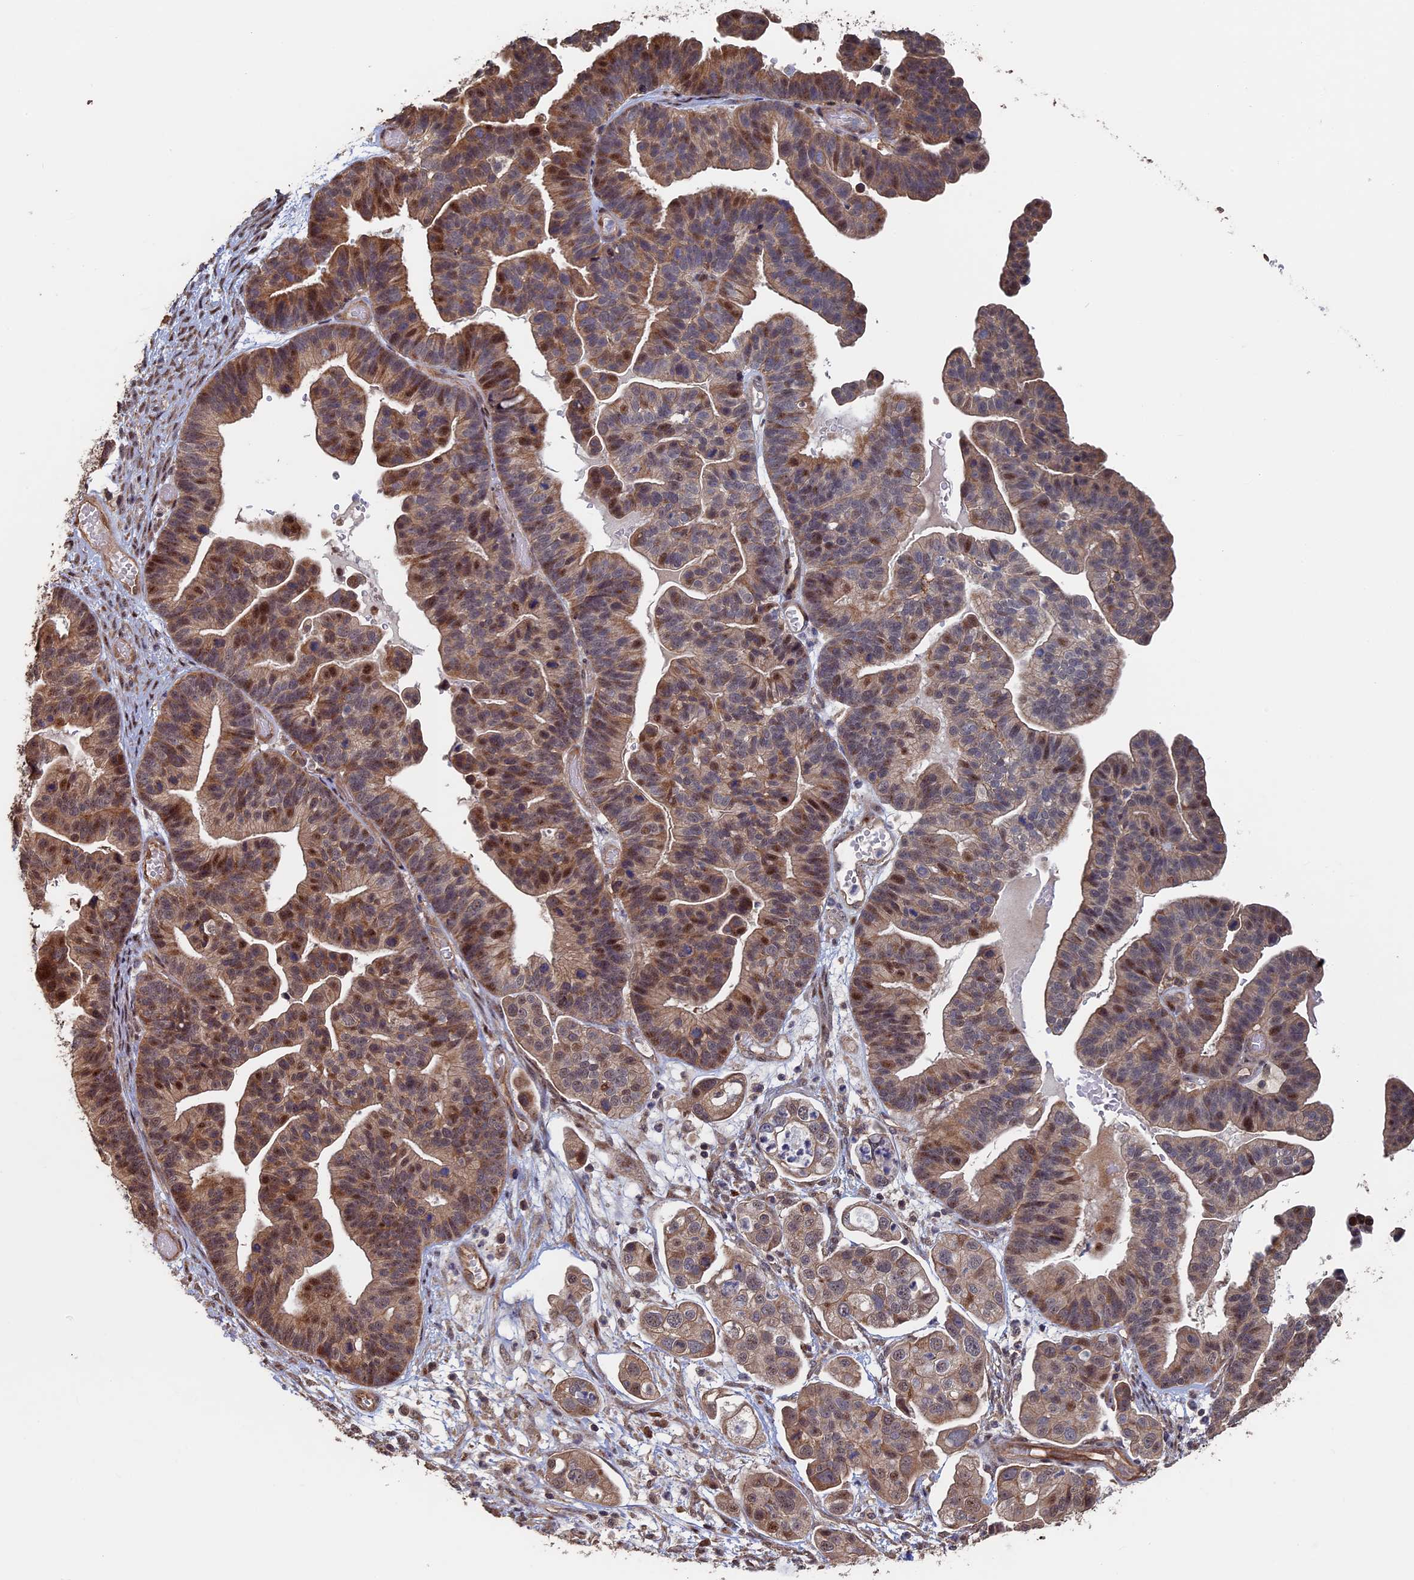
{"staining": {"intensity": "moderate", "quantity": ">75%", "location": "cytoplasmic/membranous,nuclear"}, "tissue": "ovarian cancer", "cell_type": "Tumor cells", "image_type": "cancer", "snomed": [{"axis": "morphology", "description": "Cystadenocarcinoma, serous, NOS"}, {"axis": "topography", "description": "Ovary"}], "caption": "Ovarian cancer (serous cystadenocarcinoma) was stained to show a protein in brown. There is medium levels of moderate cytoplasmic/membranous and nuclear expression in about >75% of tumor cells. (Brightfield microscopy of DAB IHC at high magnification).", "gene": "KIAA1328", "patient": {"sex": "female", "age": 56}}